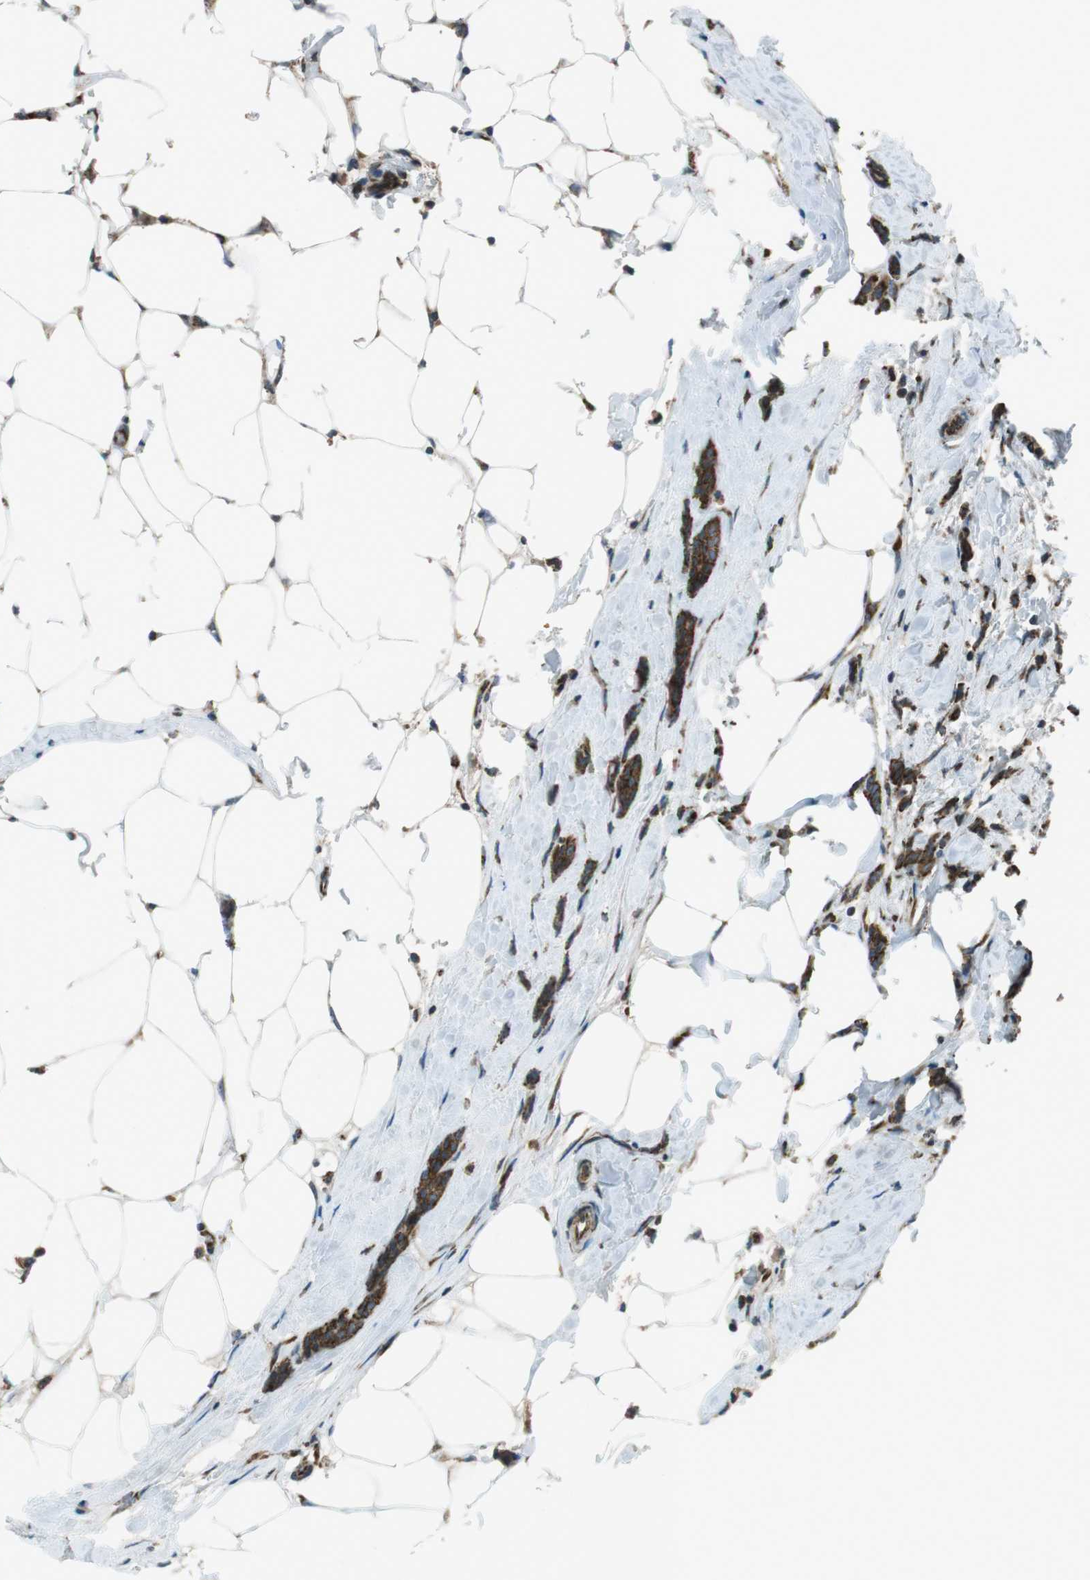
{"staining": {"intensity": "strong", "quantity": ">75%", "location": "cytoplasmic/membranous"}, "tissue": "breast cancer", "cell_type": "Tumor cells", "image_type": "cancer", "snomed": [{"axis": "morphology", "description": "Lobular carcinoma, in situ"}, {"axis": "morphology", "description": "Lobular carcinoma"}, {"axis": "topography", "description": "Breast"}], "caption": "The micrograph exhibits immunohistochemical staining of breast cancer. There is strong cytoplasmic/membranous expression is seen in about >75% of tumor cells.", "gene": "KTN1", "patient": {"sex": "female", "age": 41}}